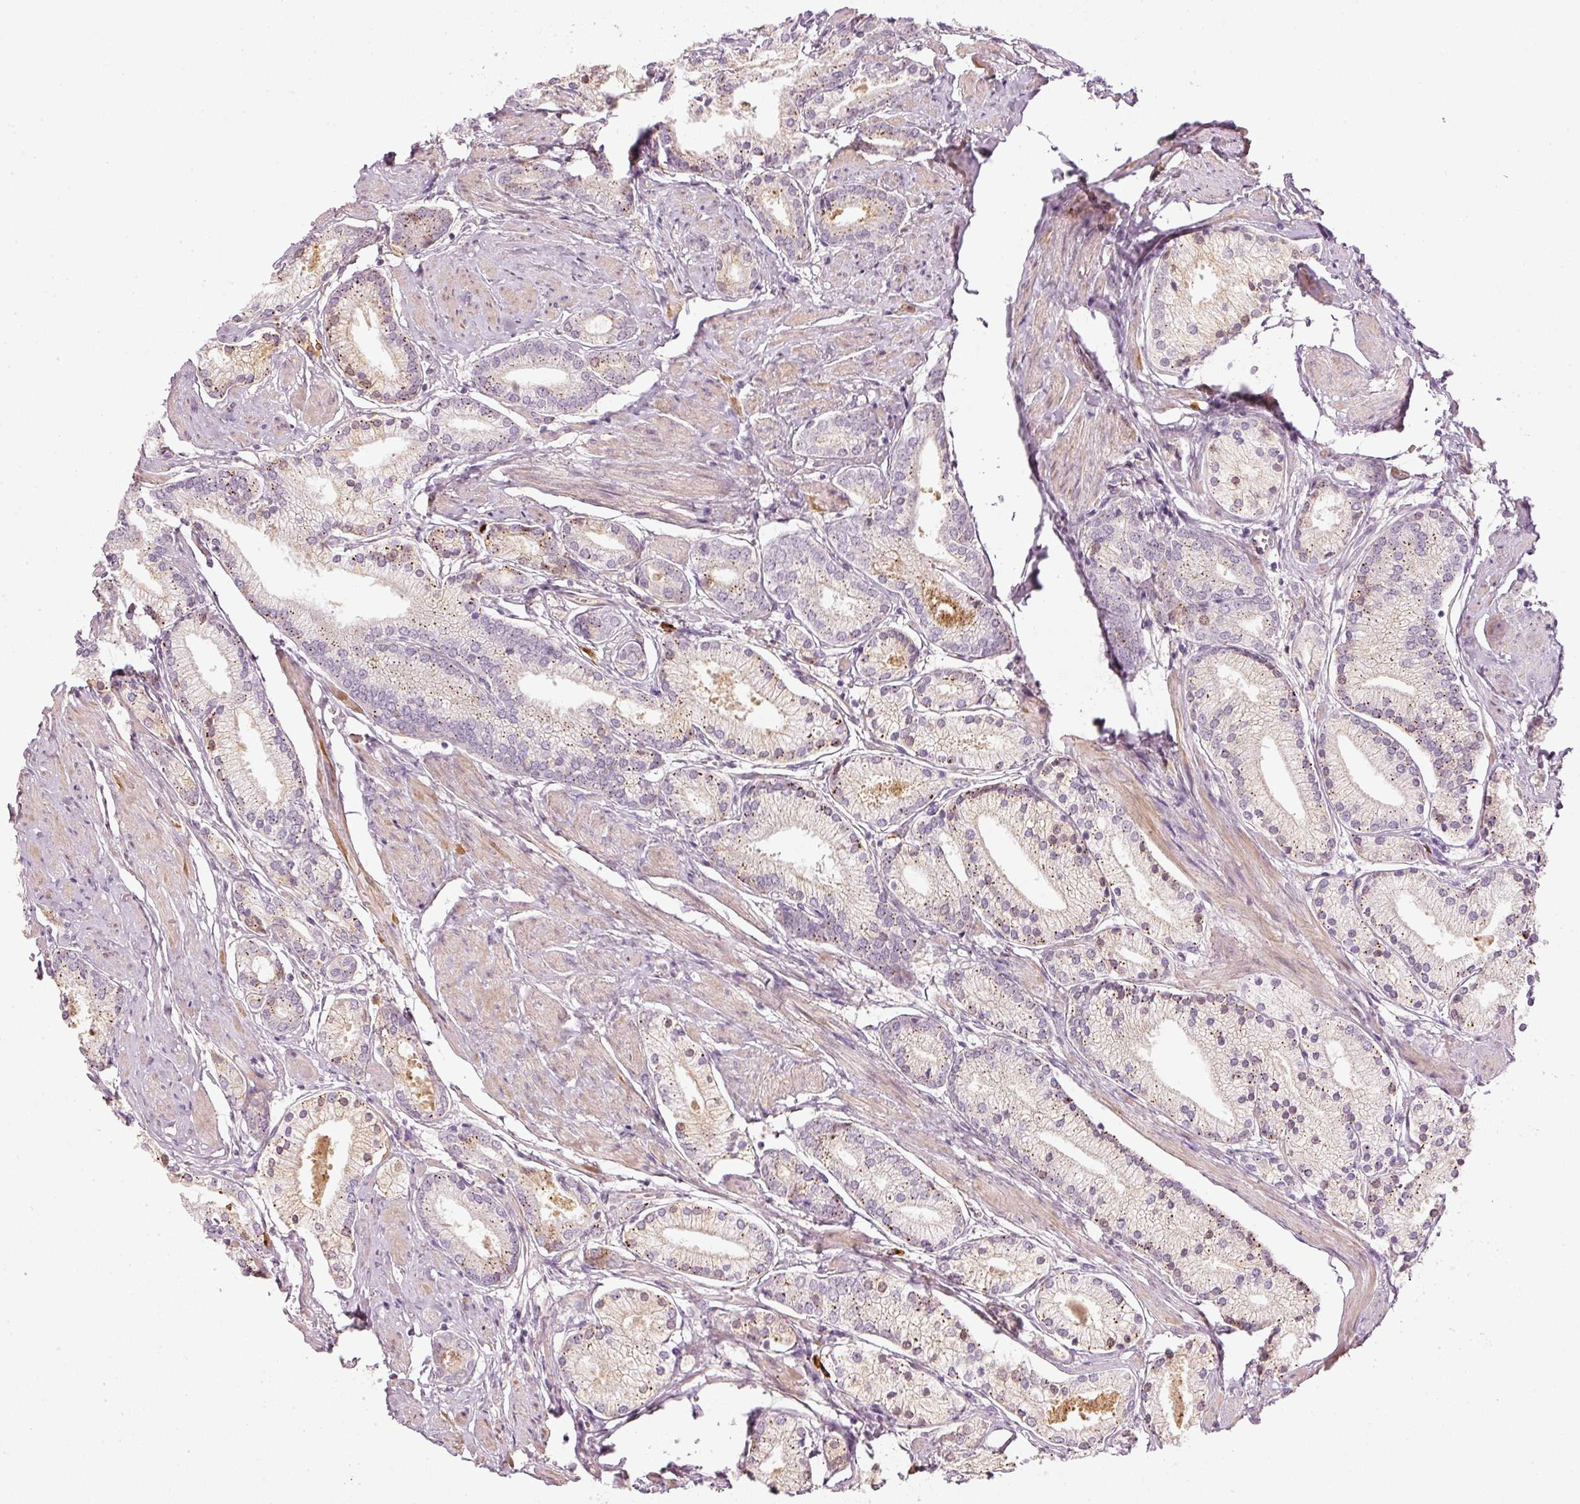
{"staining": {"intensity": "moderate", "quantity": "25%-75%", "location": "cytoplasmic/membranous,nuclear"}, "tissue": "prostate cancer", "cell_type": "Tumor cells", "image_type": "cancer", "snomed": [{"axis": "morphology", "description": "Adenocarcinoma, High grade"}, {"axis": "topography", "description": "Prostate and seminal vesicle, NOS"}], "caption": "Tumor cells show medium levels of moderate cytoplasmic/membranous and nuclear staining in about 25%-75% of cells in prostate high-grade adenocarcinoma.", "gene": "VCAM1", "patient": {"sex": "male", "age": 64}}